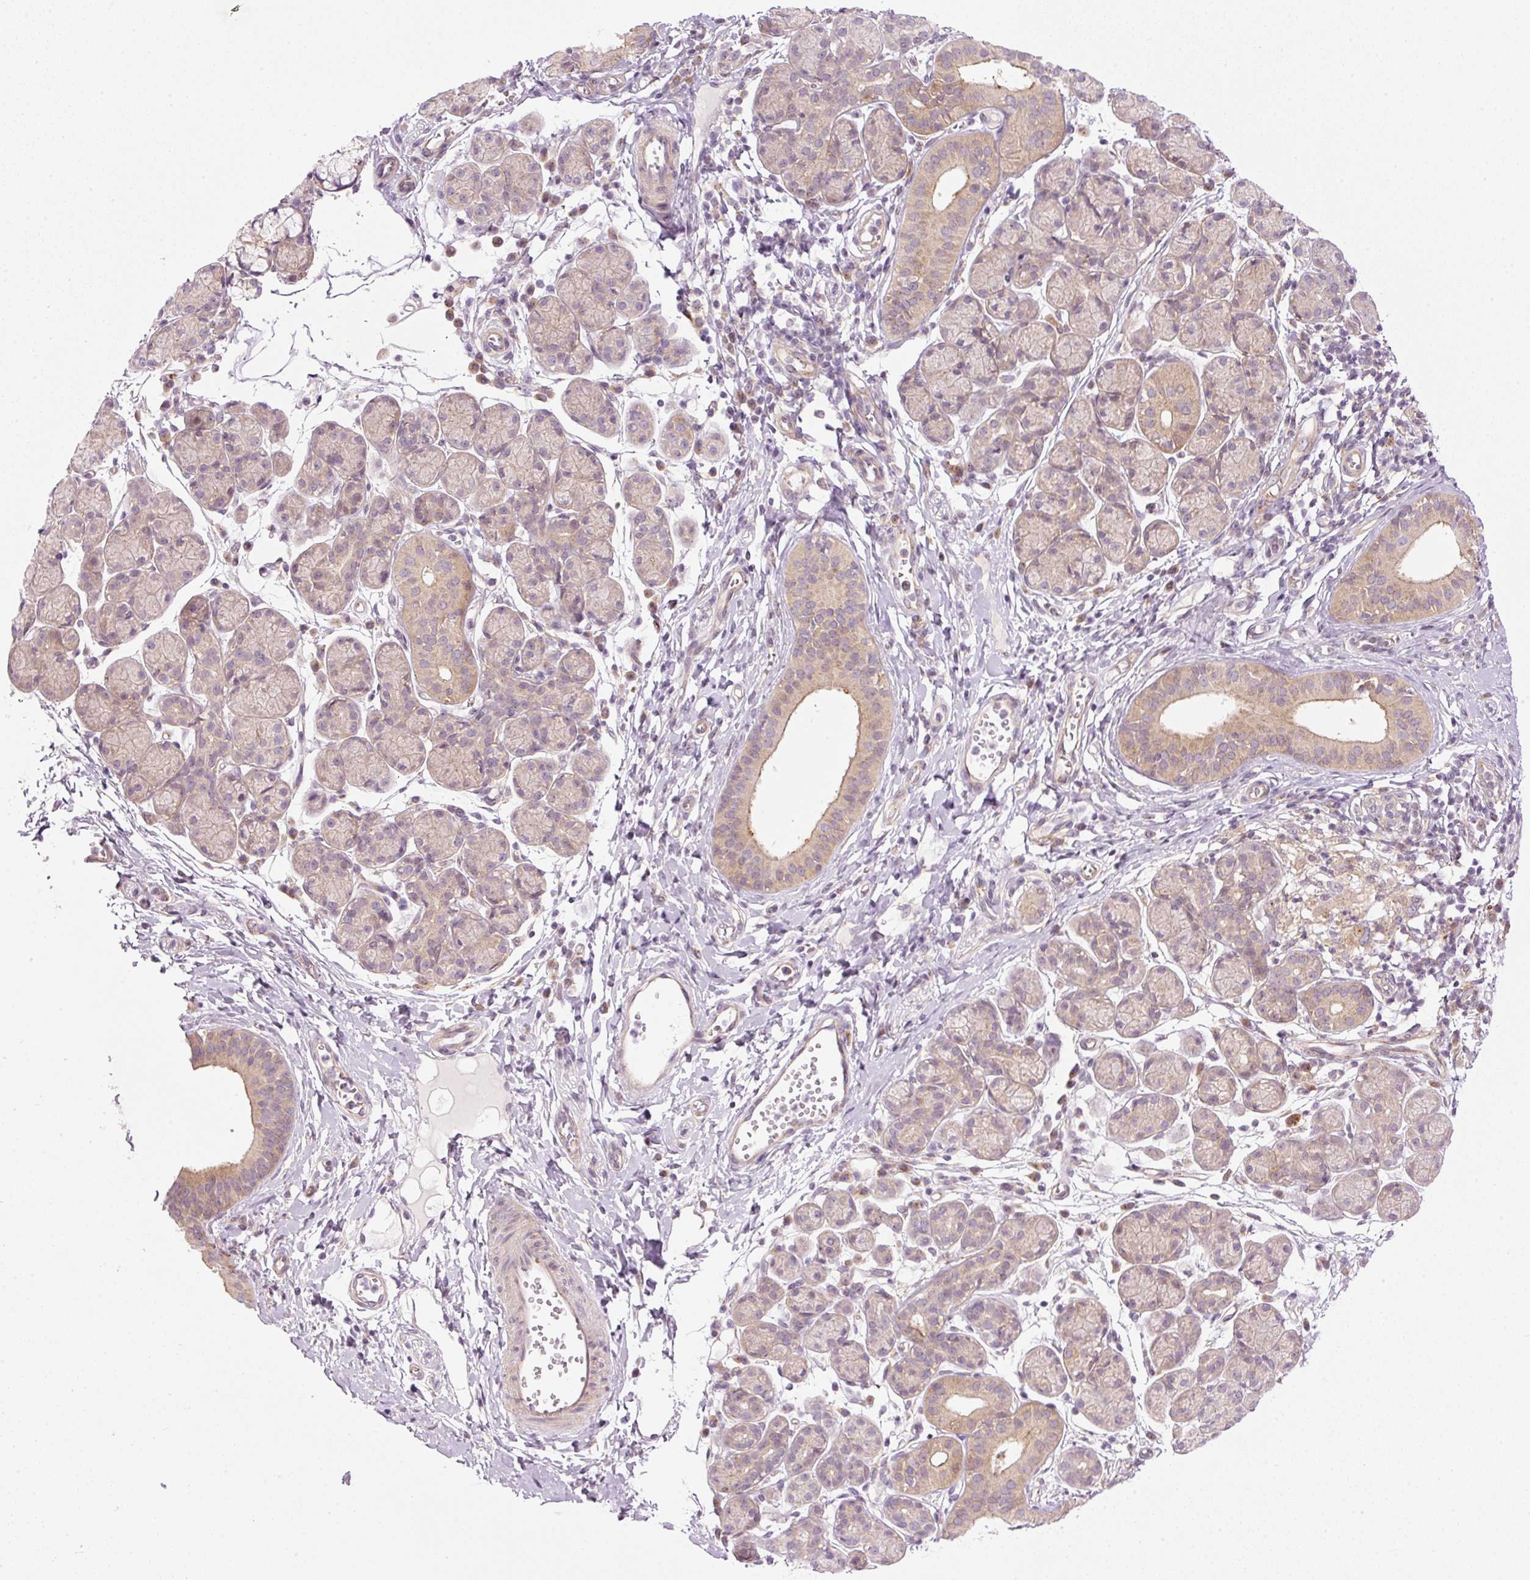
{"staining": {"intensity": "weak", "quantity": ">75%", "location": "cytoplasmic/membranous"}, "tissue": "salivary gland", "cell_type": "Glandular cells", "image_type": "normal", "snomed": [{"axis": "morphology", "description": "Normal tissue, NOS"}, {"axis": "morphology", "description": "Inflammation, NOS"}, {"axis": "topography", "description": "Lymph node"}, {"axis": "topography", "description": "Salivary gland"}], "caption": "Brown immunohistochemical staining in benign human salivary gland displays weak cytoplasmic/membranous positivity in about >75% of glandular cells. (IHC, brightfield microscopy, high magnification).", "gene": "MZT2A", "patient": {"sex": "male", "age": 3}}